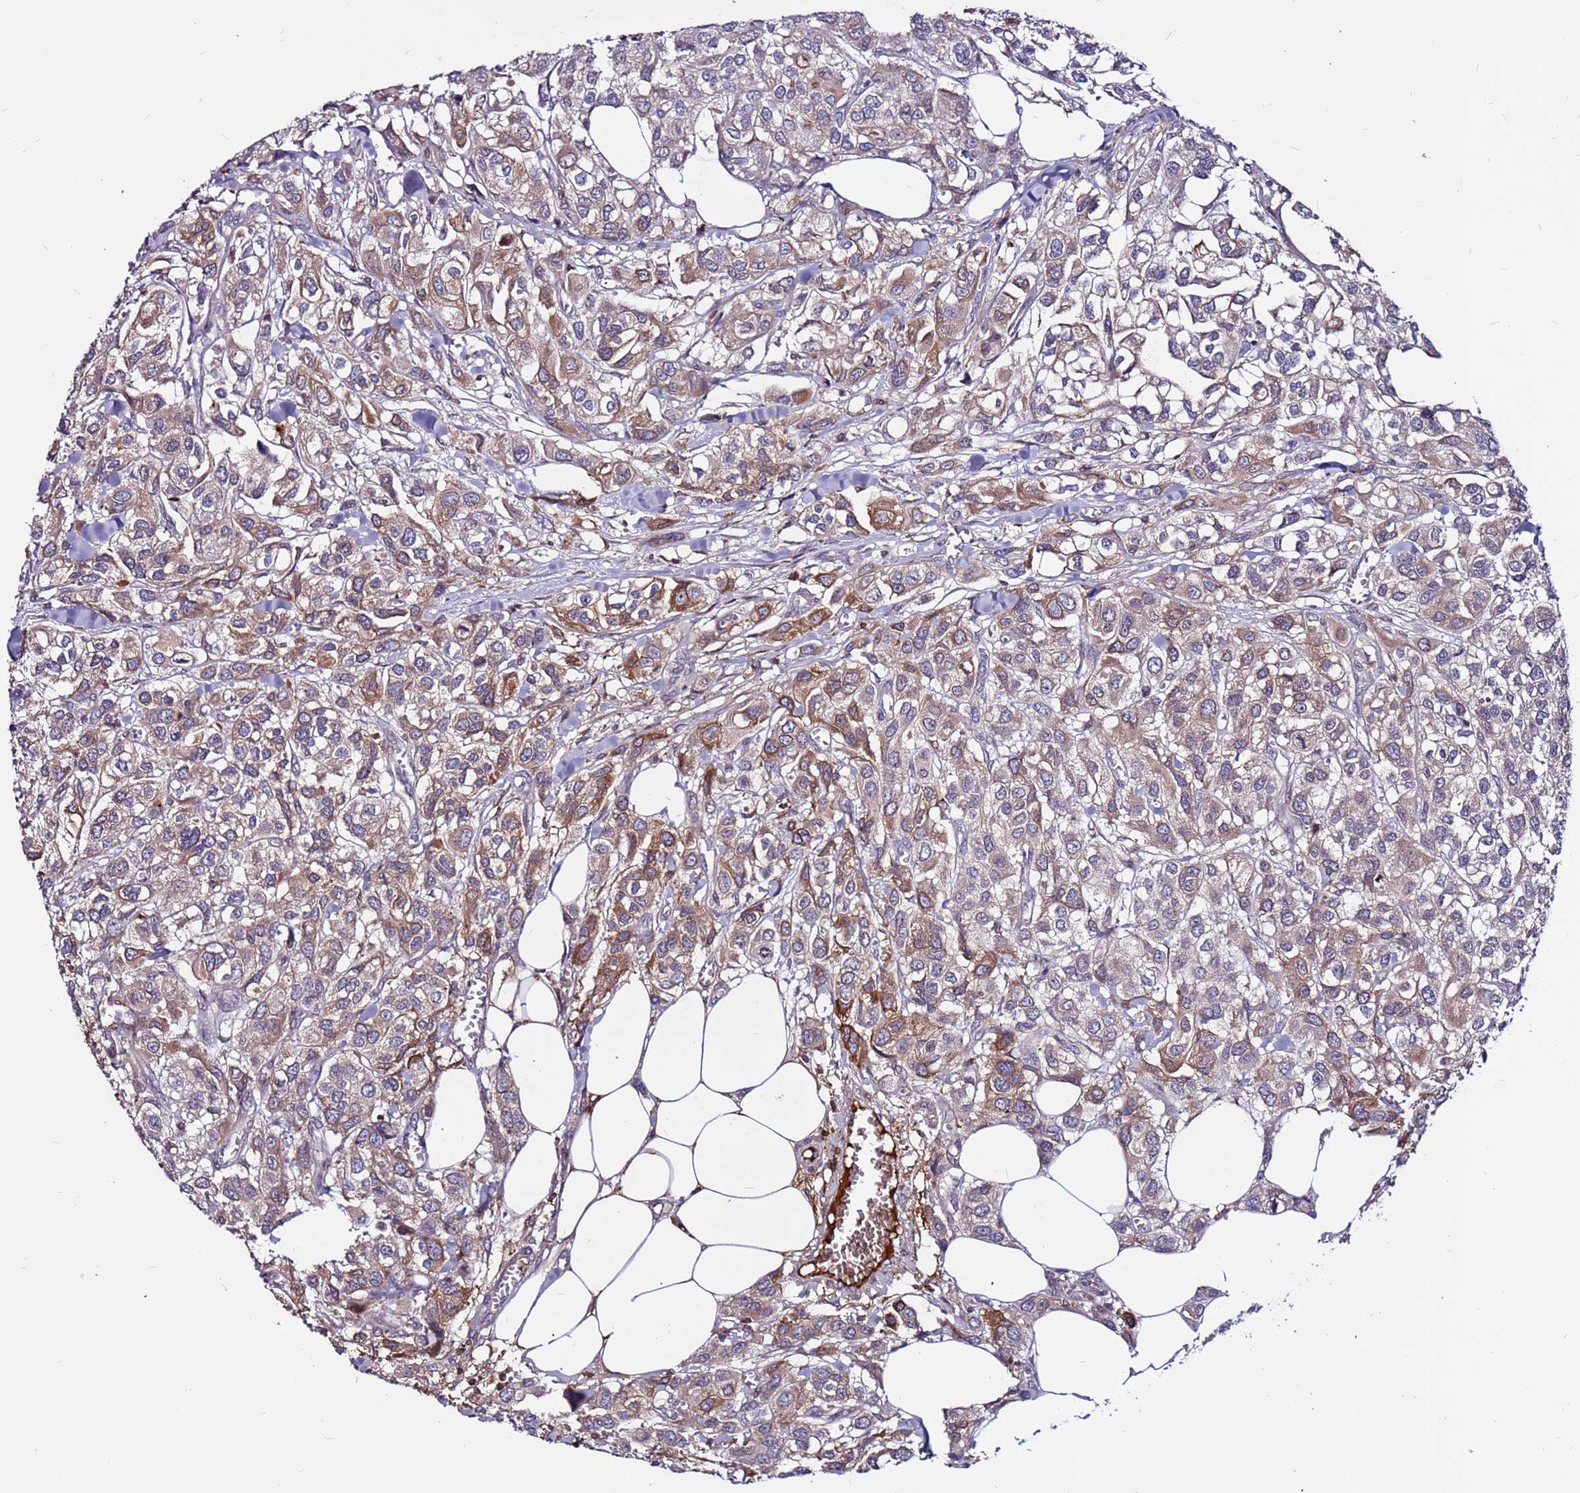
{"staining": {"intensity": "moderate", "quantity": "25%-75%", "location": "cytoplasmic/membranous"}, "tissue": "urothelial cancer", "cell_type": "Tumor cells", "image_type": "cancer", "snomed": [{"axis": "morphology", "description": "Urothelial carcinoma, High grade"}, {"axis": "topography", "description": "Urinary bladder"}], "caption": "Moderate cytoplasmic/membranous positivity for a protein is identified in approximately 25%-75% of tumor cells of urothelial cancer using immunohistochemistry (IHC).", "gene": "CCDC71", "patient": {"sex": "male", "age": 67}}